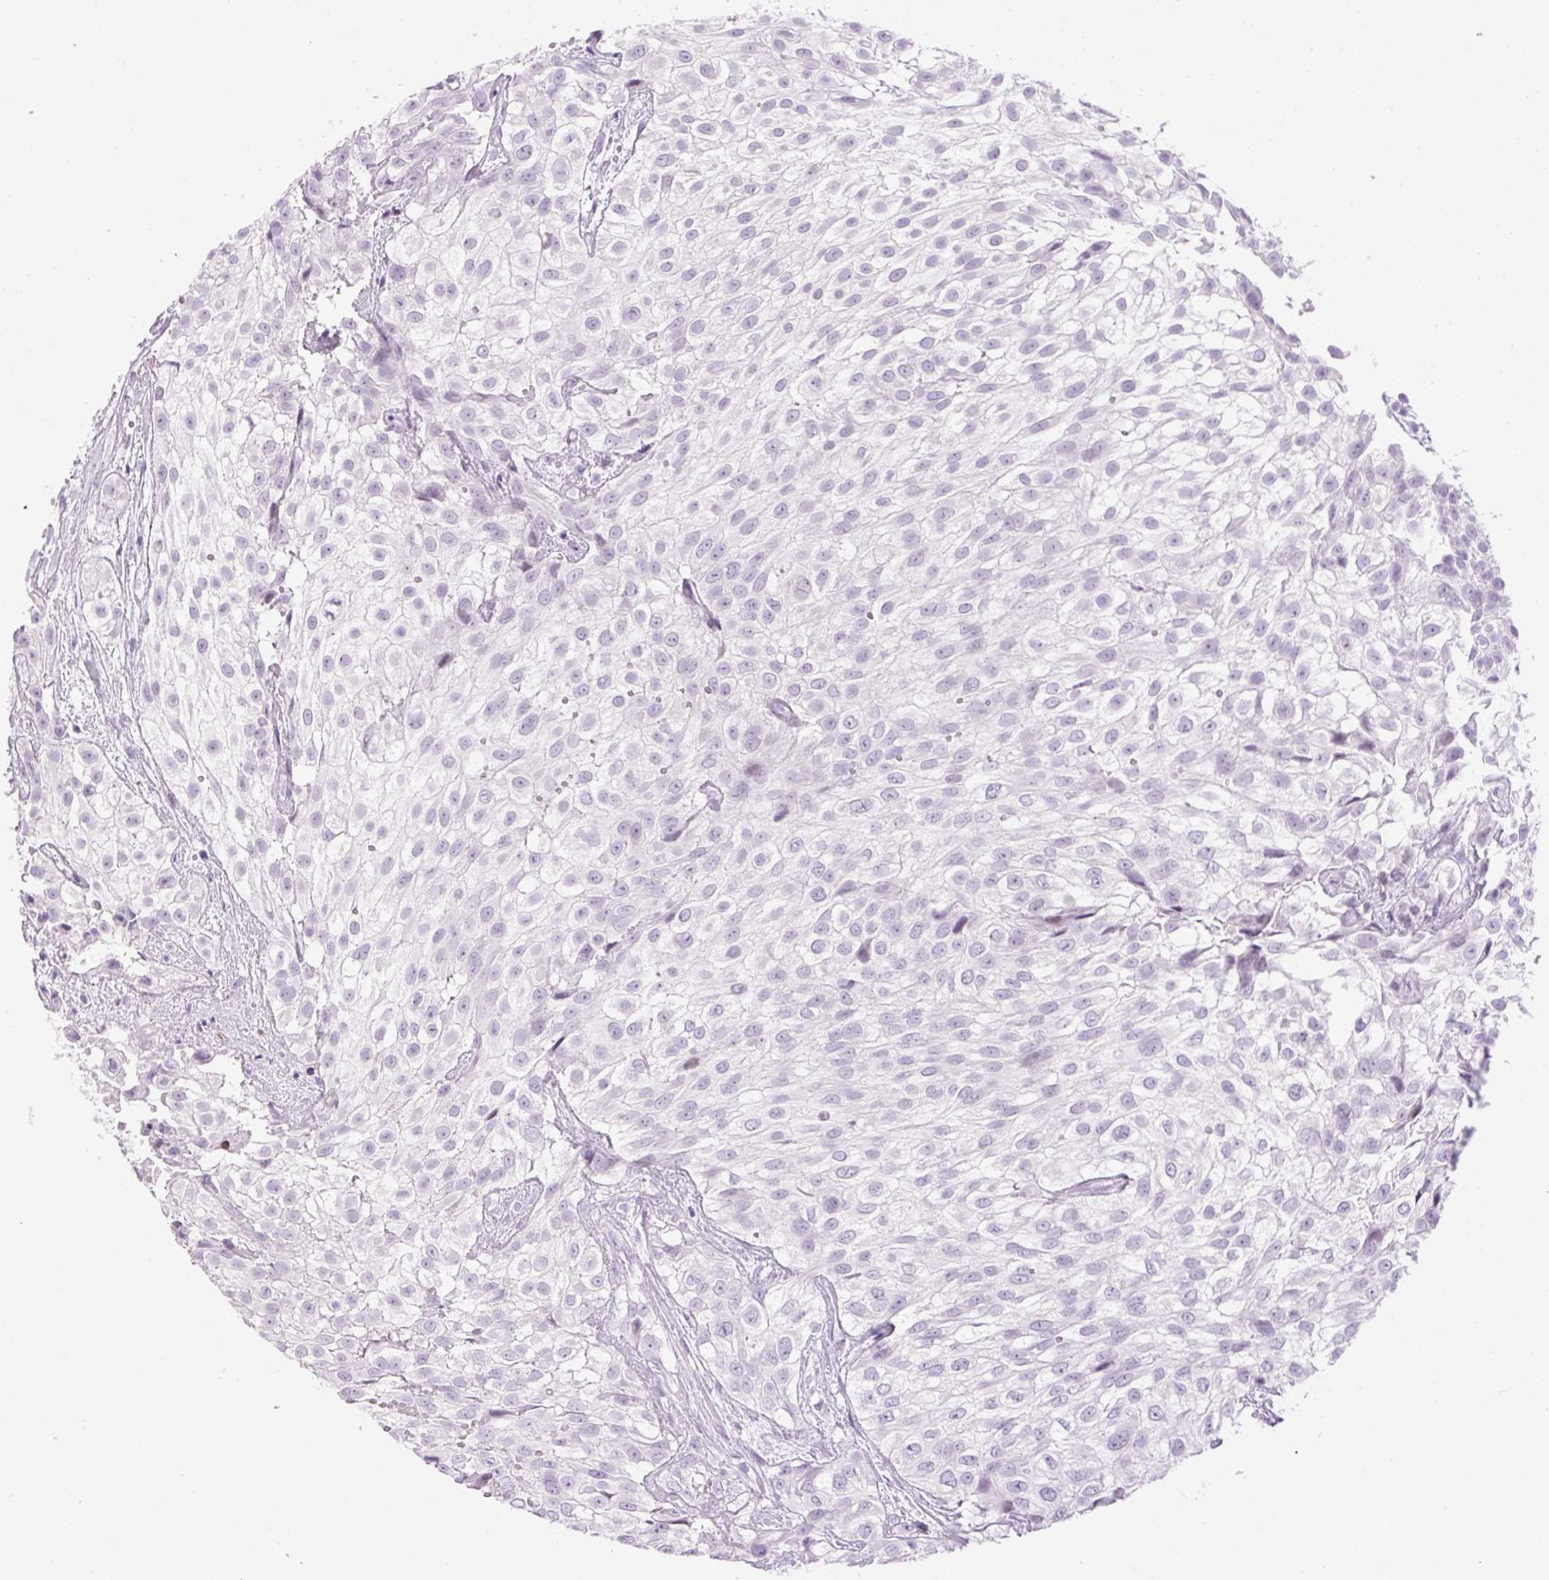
{"staining": {"intensity": "negative", "quantity": "none", "location": "none"}, "tissue": "urothelial cancer", "cell_type": "Tumor cells", "image_type": "cancer", "snomed": [{"axis": "morphology", "description": "Urothelial carcinoma, High grade"}, {"axis": "topography", "description": "Urinary bladder"}], "caption": "Immunohistochemistry (IHC) image of neoplastic tissue: human urothelial carcinoma (high-grade) stained with DAB exhibits no significant protein expression in tumor cells.", "gene": "SP140L", "patient": {"sex": "male", "age": 56}}